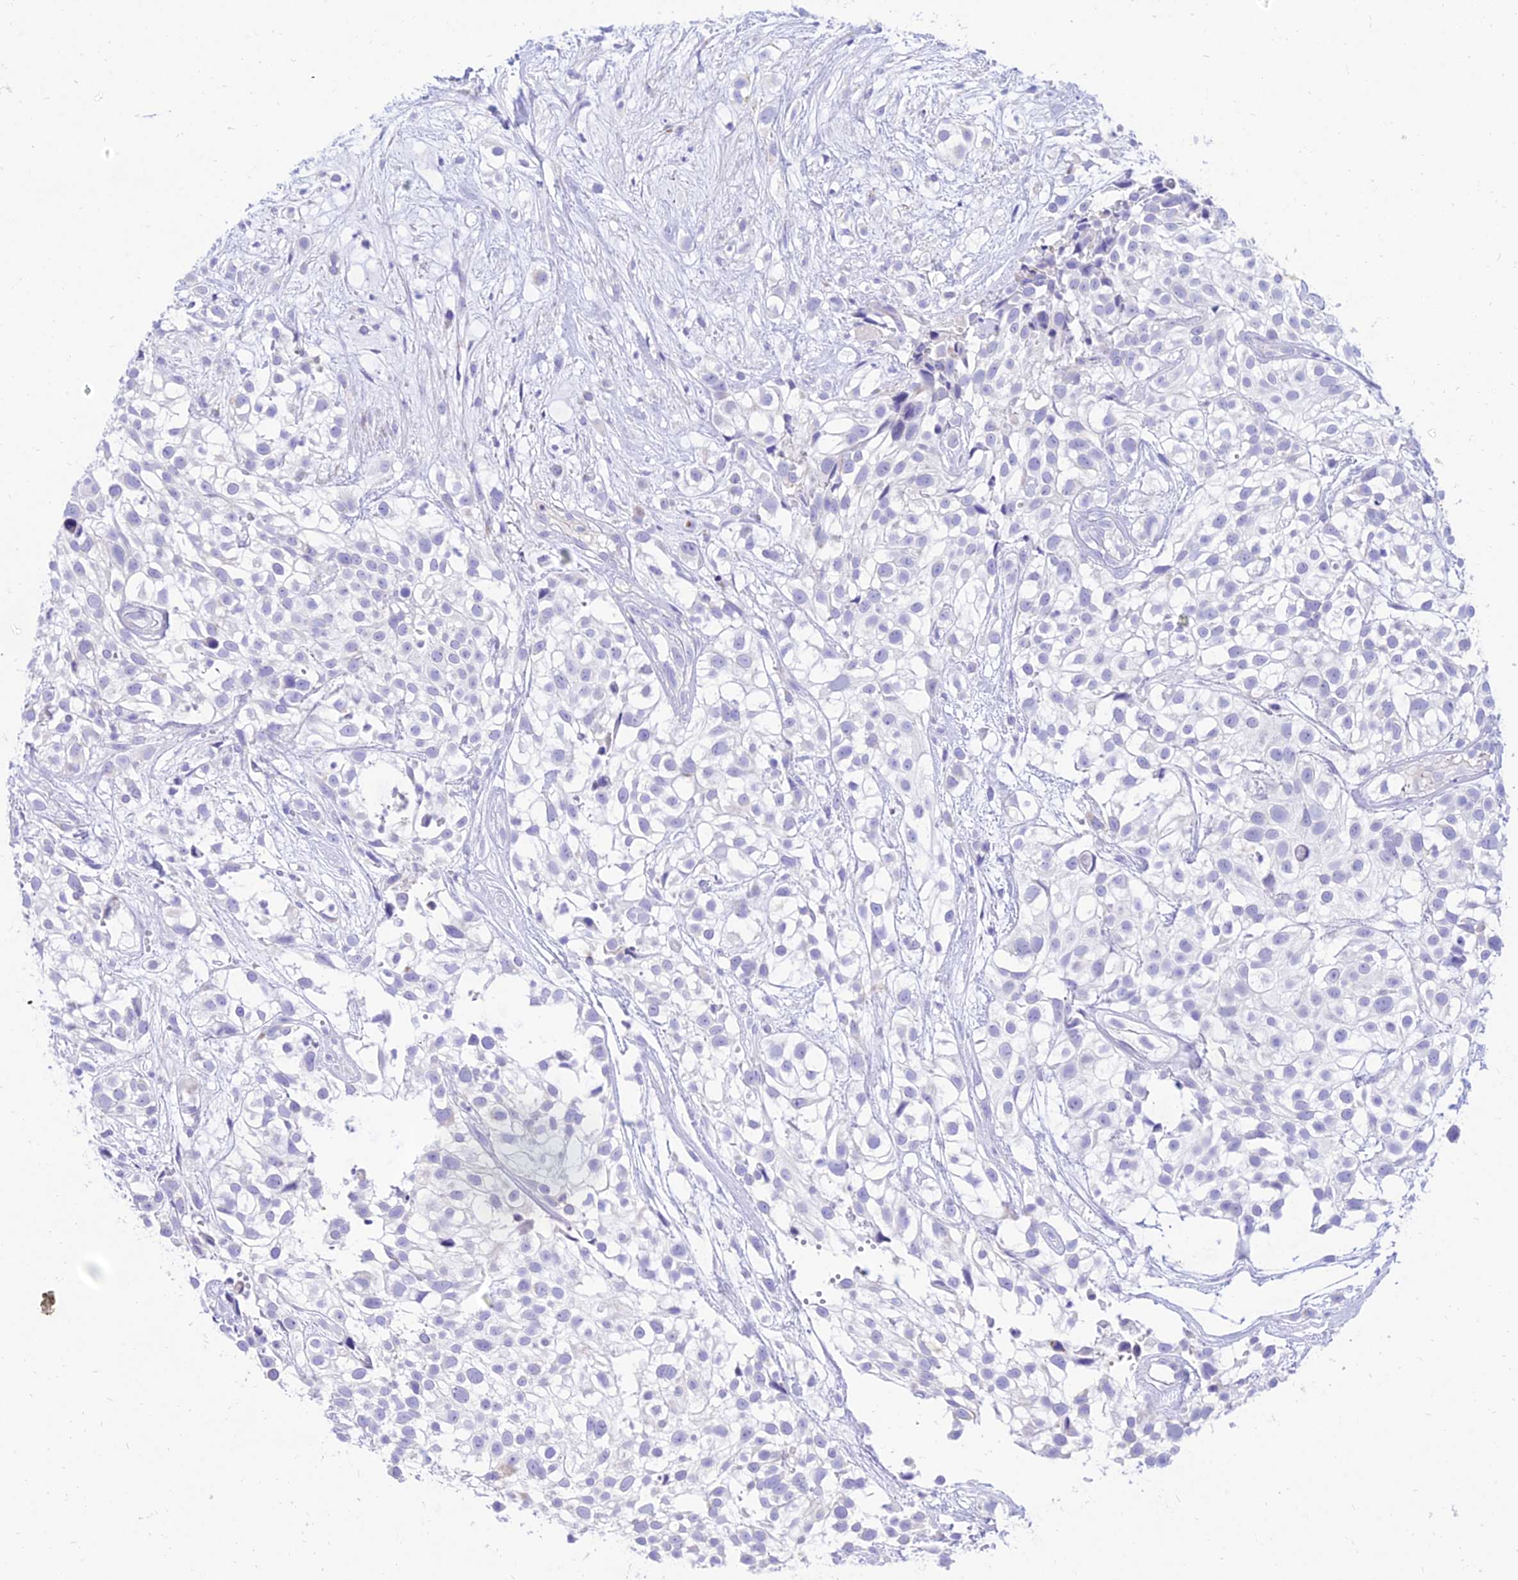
{"staining": {"intensity": "negative", "quantity": "none", "location": "none"}, "tissue": "urothelial cancer", "cell_type": "Tumor cells", "image_type": "cancer", "snomed": [{"axis": "morphology", "description": "Urothelial carcinoma, High grade"}, {"axis": "topography", "description": "Urinary bladder"}], "caption": "Urothelial carcinoma (high-grade) was stained to show a protein in brown. There is no significant positivity in tumor cells.", "gene": "PKN3", "patient": {"sex": "male", "age": 56}}